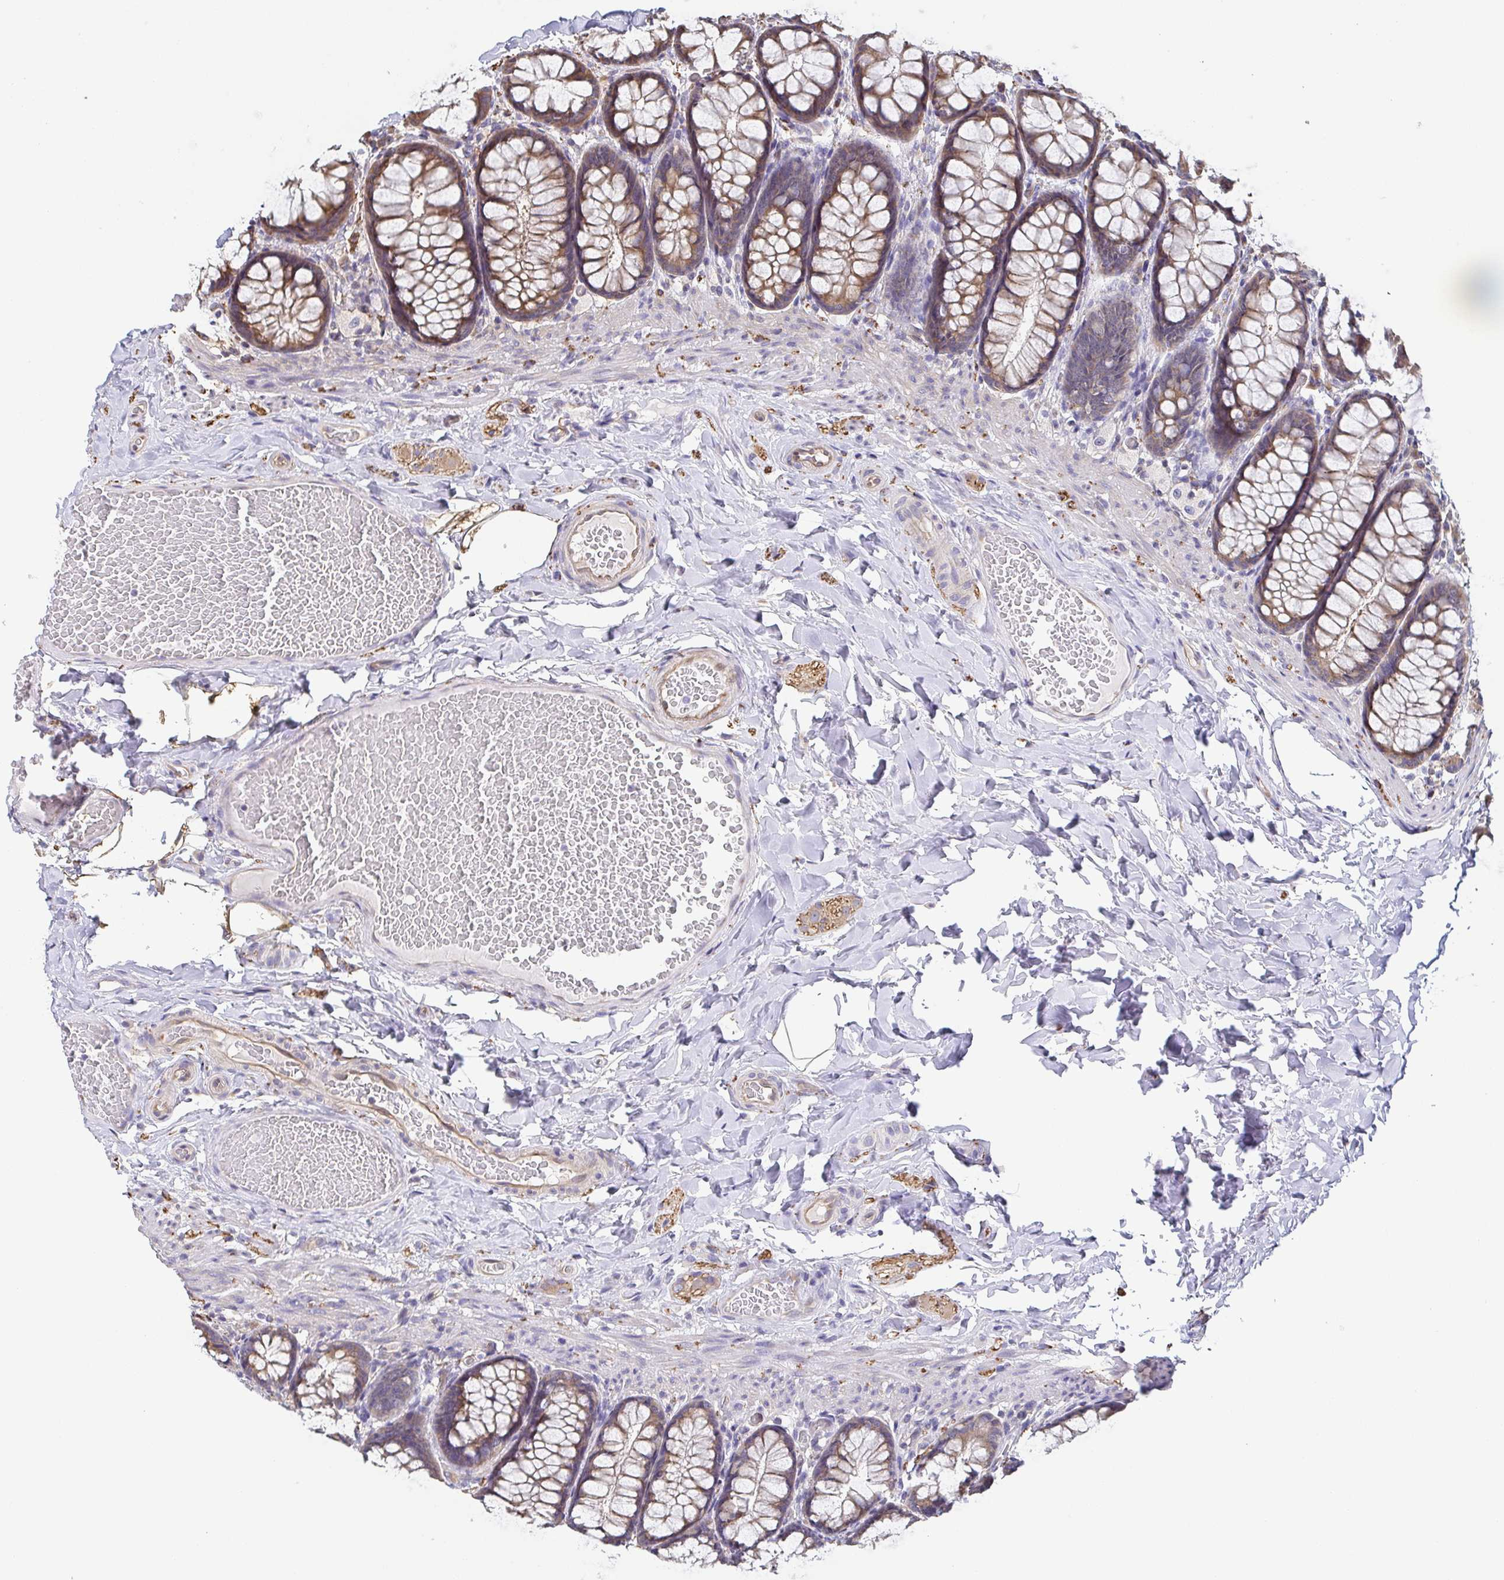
{"staining": {"intensity": "weak", "quantity": ">75%", "location": "cytoplasmic/membranous"}, "tissue": "colon", "cell_type": "Endothelial cells", "image_type": "normal", "snomed": [{"axis": "morphology", "description": "Normal tissue, NOS"}, {"axis": "topography", "description": "Colon"}], "caption": "Protein staining exhibits weak cytoplasmic/membranous expression in approximately >75% of endothelial cells in normal colon.", "gene": "EIF3D", "patient": {"sex": "male", "age": 47}}